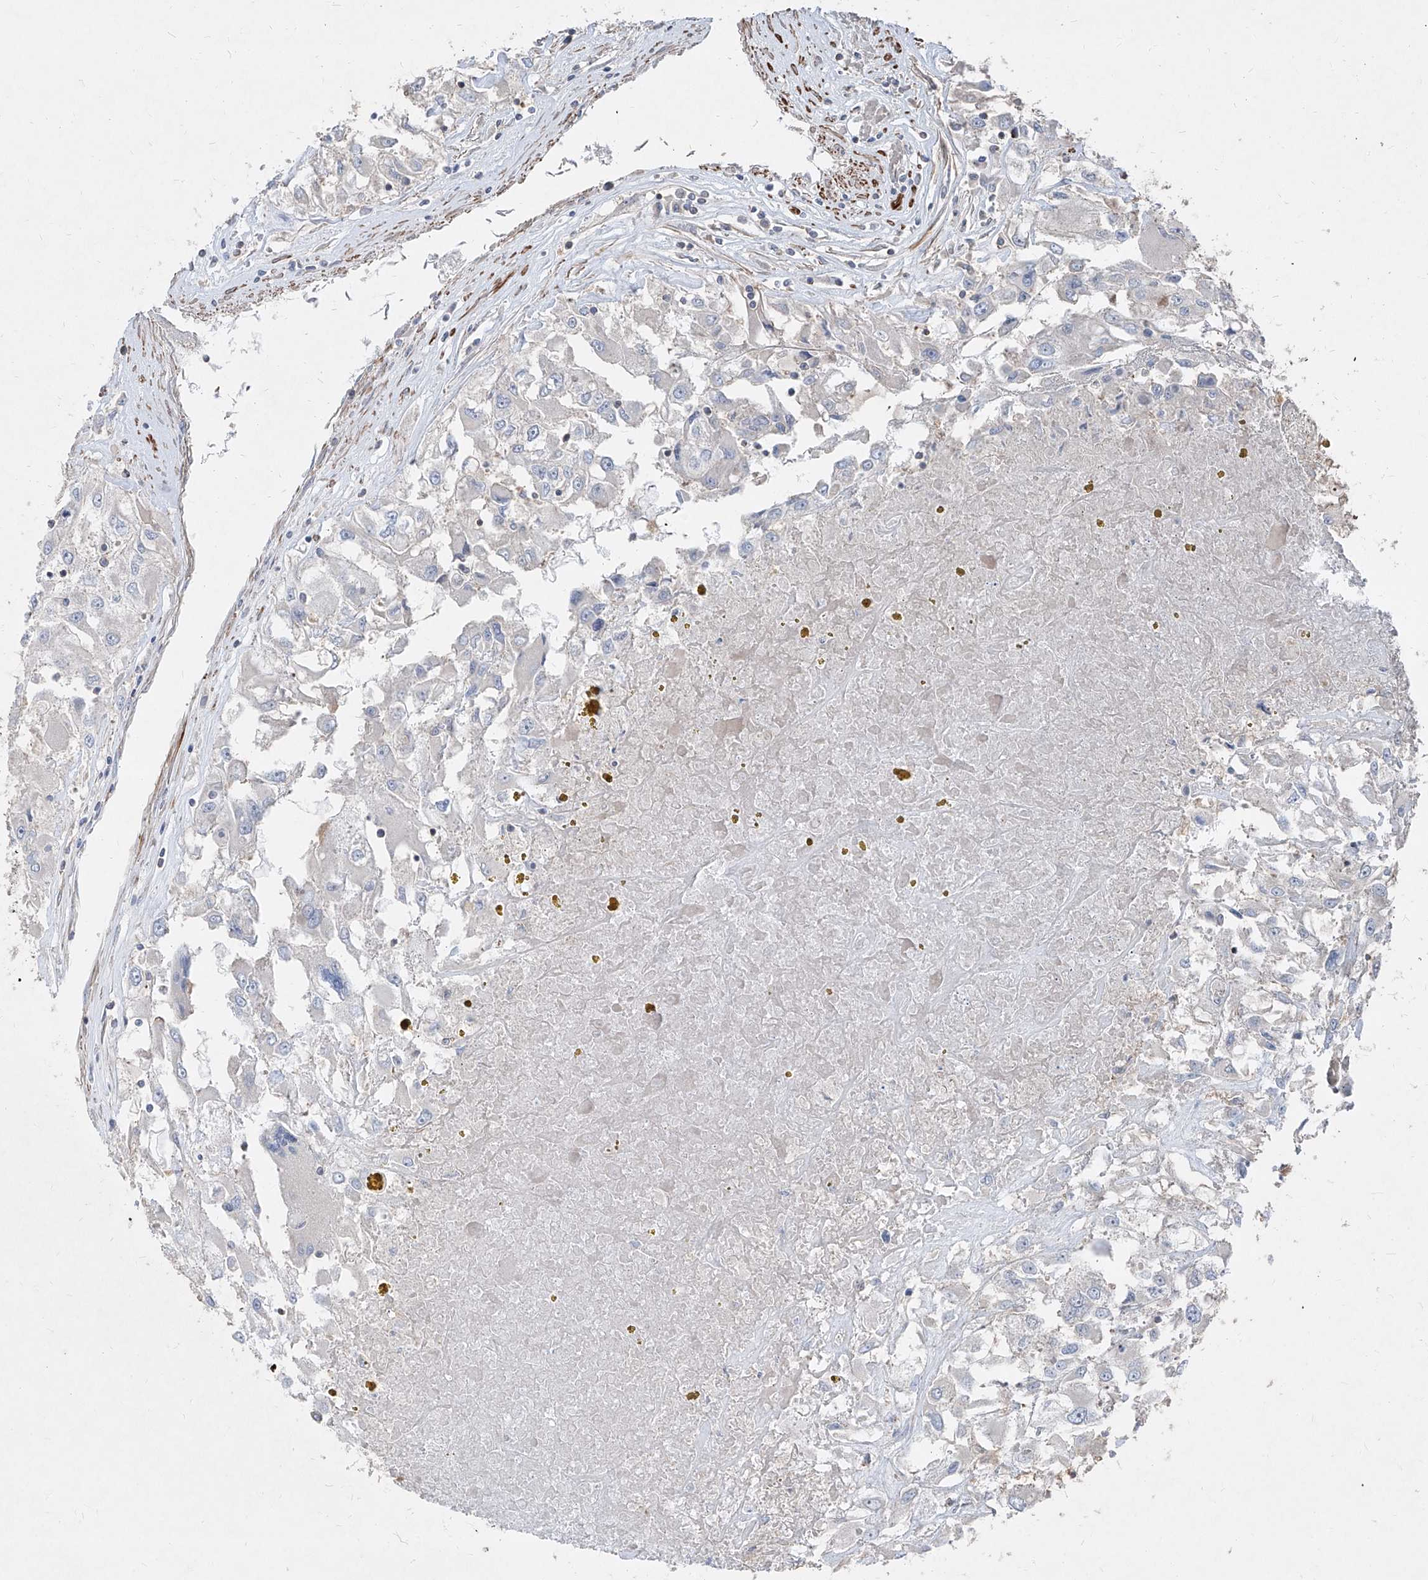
{"staining": {"intensity": "negative", "quantity": "none", "location": "none"}, "tissue": "renal cancer", "cell_type": "Tumor cells", "image_type": "cancer", "snomed": [{"axis": "morphology", "description": "Adenocarcinoma, NOS"}, {"axis": "topography", "description": "Kidney"}], "caption": "The immunohistochemistry (IHC) photomicrograph has no significant positivity in tumor cells of renal cancer tissue. (DAB (3,3'-diaminobenzidine) immunohistochemistry (IHC) visualized using brightfield microscopy, high magnification).", "gene": "UFD1", "patient": {"sex": "female", "age": 52}}